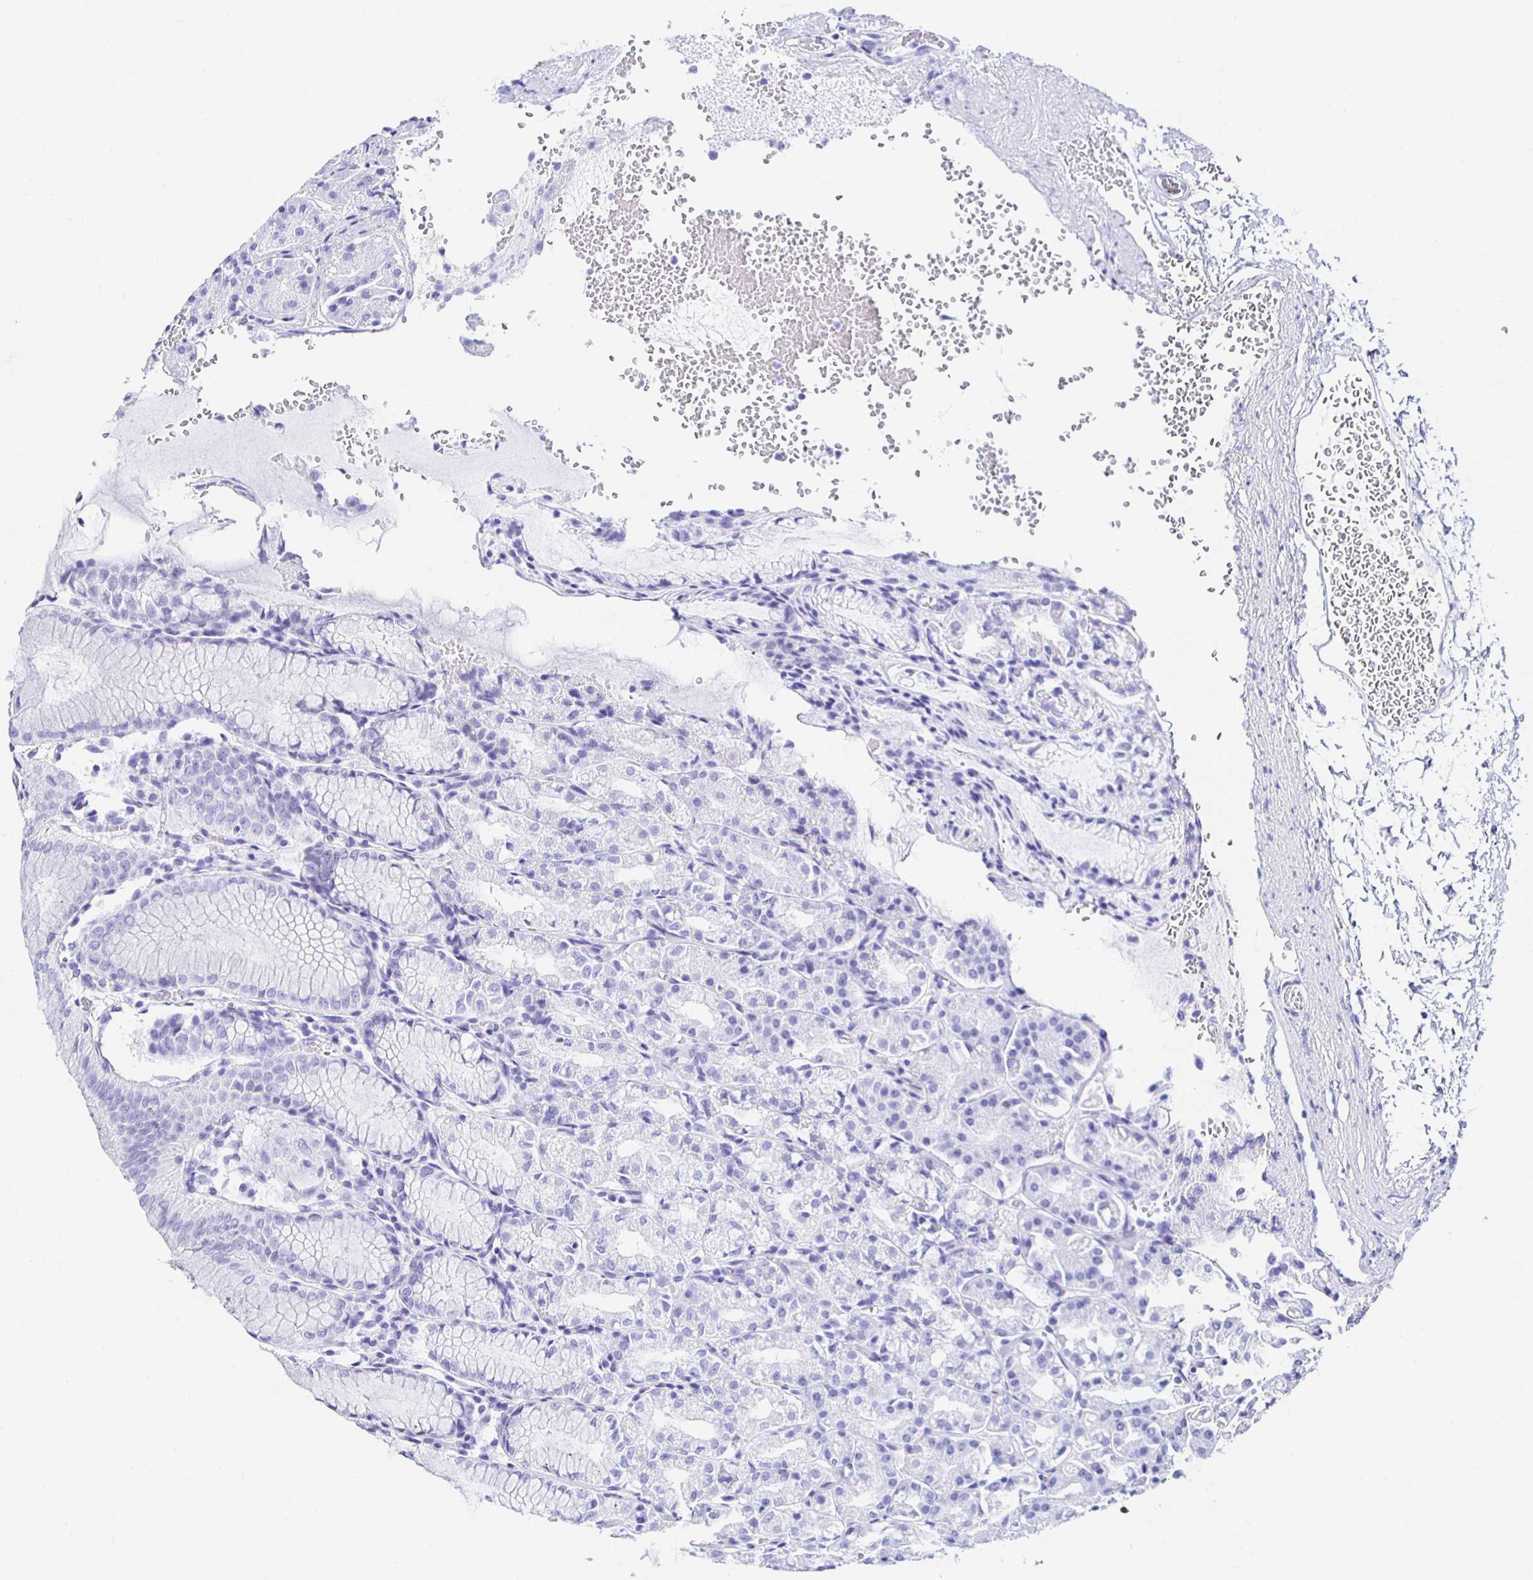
{"staining": {"intensity": "negative", "quantity": "none", "location": "none"}, "tissue": "stomach", "cell_type": "Glandular cells", "image_type": "normal", "snomed": [{"axis": "morphology", "description": "Normal tissue, NOS"}, {"axis": "topography", "description": "Stomach"}], "caption": "Glandular cells are negative for protein expression in benign human stomach. (Brightfield microscopy of DAB (3,3'-diaminobenzidine) immunohistochemistry at high magnification).", "gene": "HSPA4L", "patient": {"sex": "female", "age": 57}}